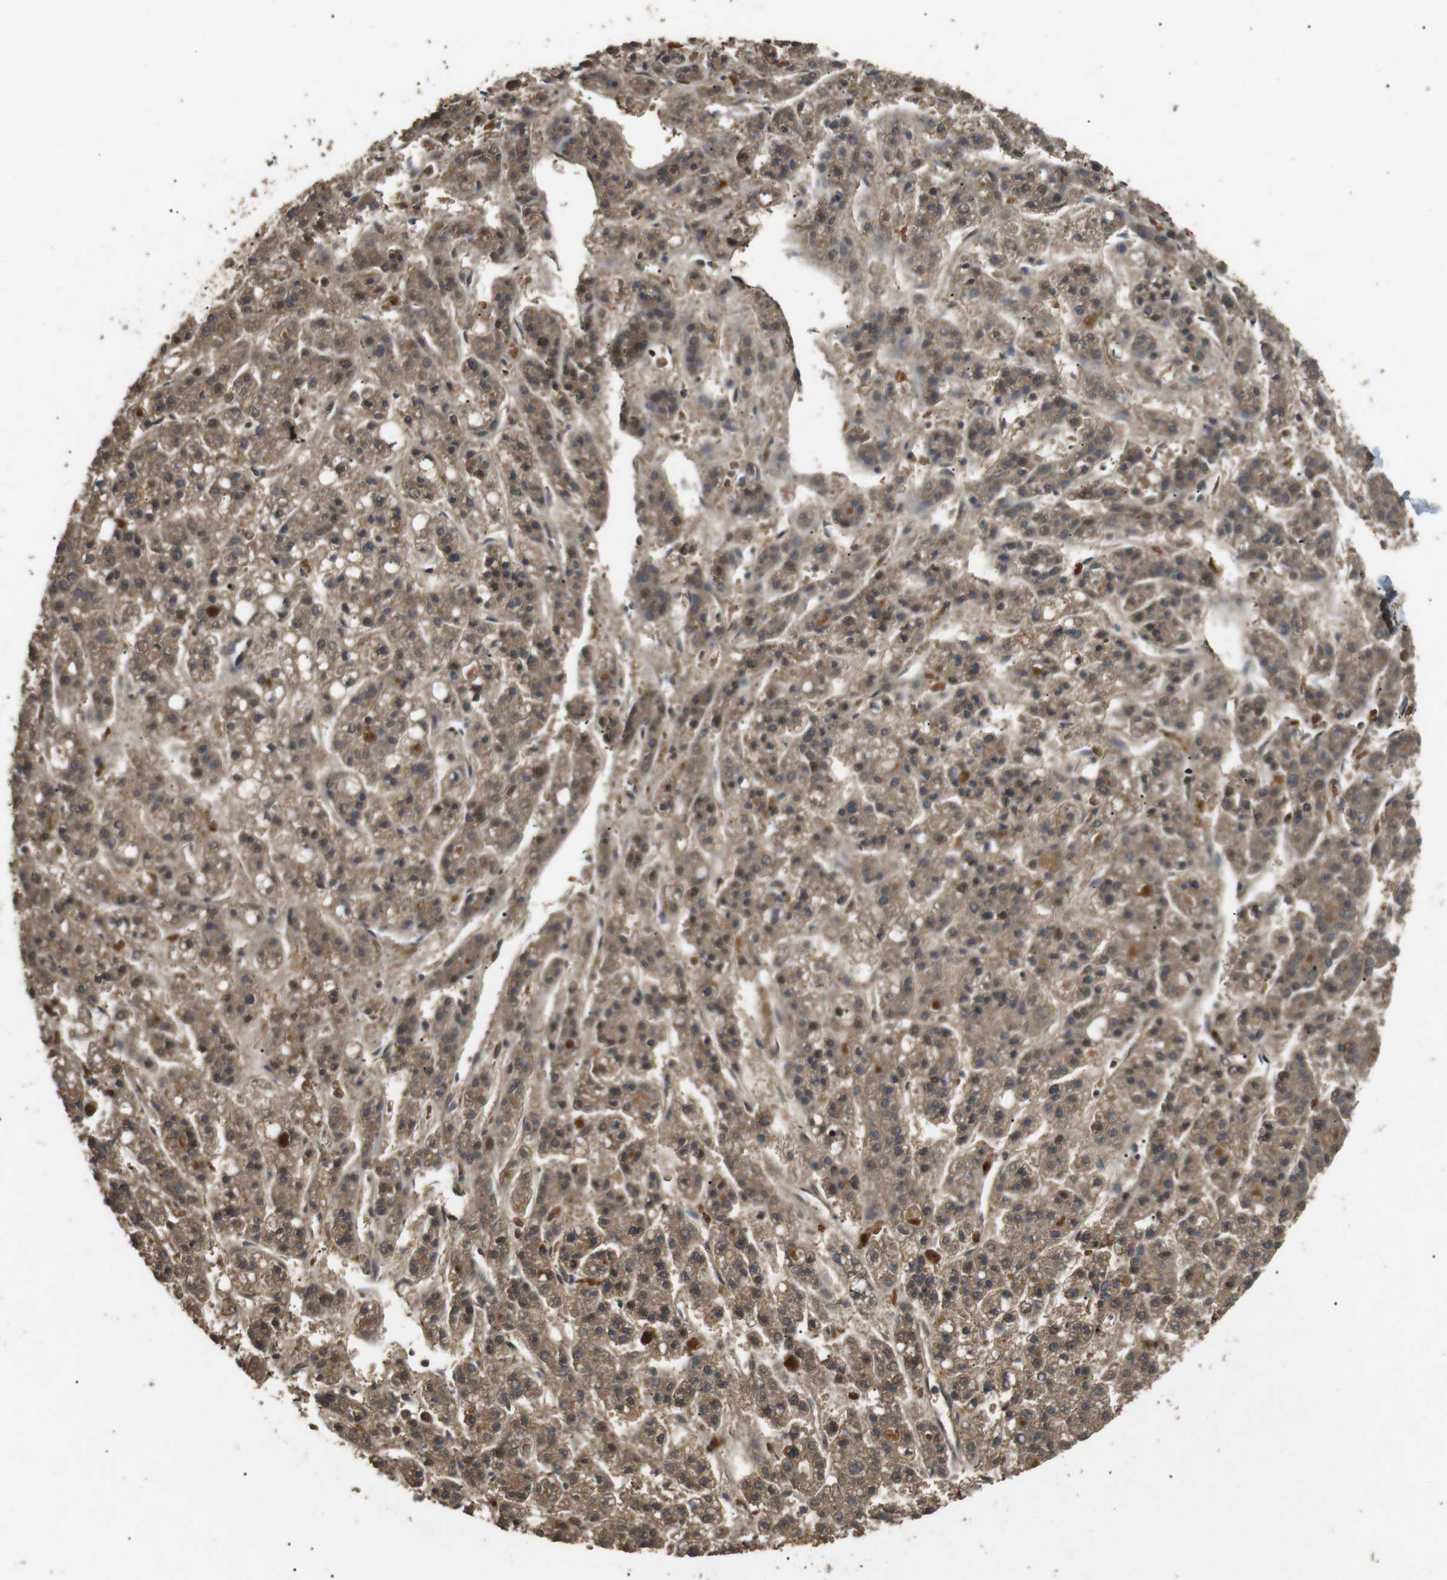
{"staining": {"intensity": "moderate", "quantity": ">75%", "location": "cytoplasmic/membranous"}, "tissue": "liver cancer", "cell_type": "Tumor cells", "image_type": "cancer", "snomed": [{"axis": "morphology", "description": "Carcinoma, Hepatocellular, NOS"}, {"axis": "topography", "description": "Liver"}], "caption": "Liver cancer (hepatocellular carcinoma) was stained to show a protein in brown. There is medium levels of moderate cytoplasmic/membranous expression in approximately >75% of tumor cells. (DAB (3,3'-diaminobenzidine) IHC, brown staining for protein, blue staining for nuclei).", "gene": "TBC1D15", "patient": {"sex": "male", "age": 70}}